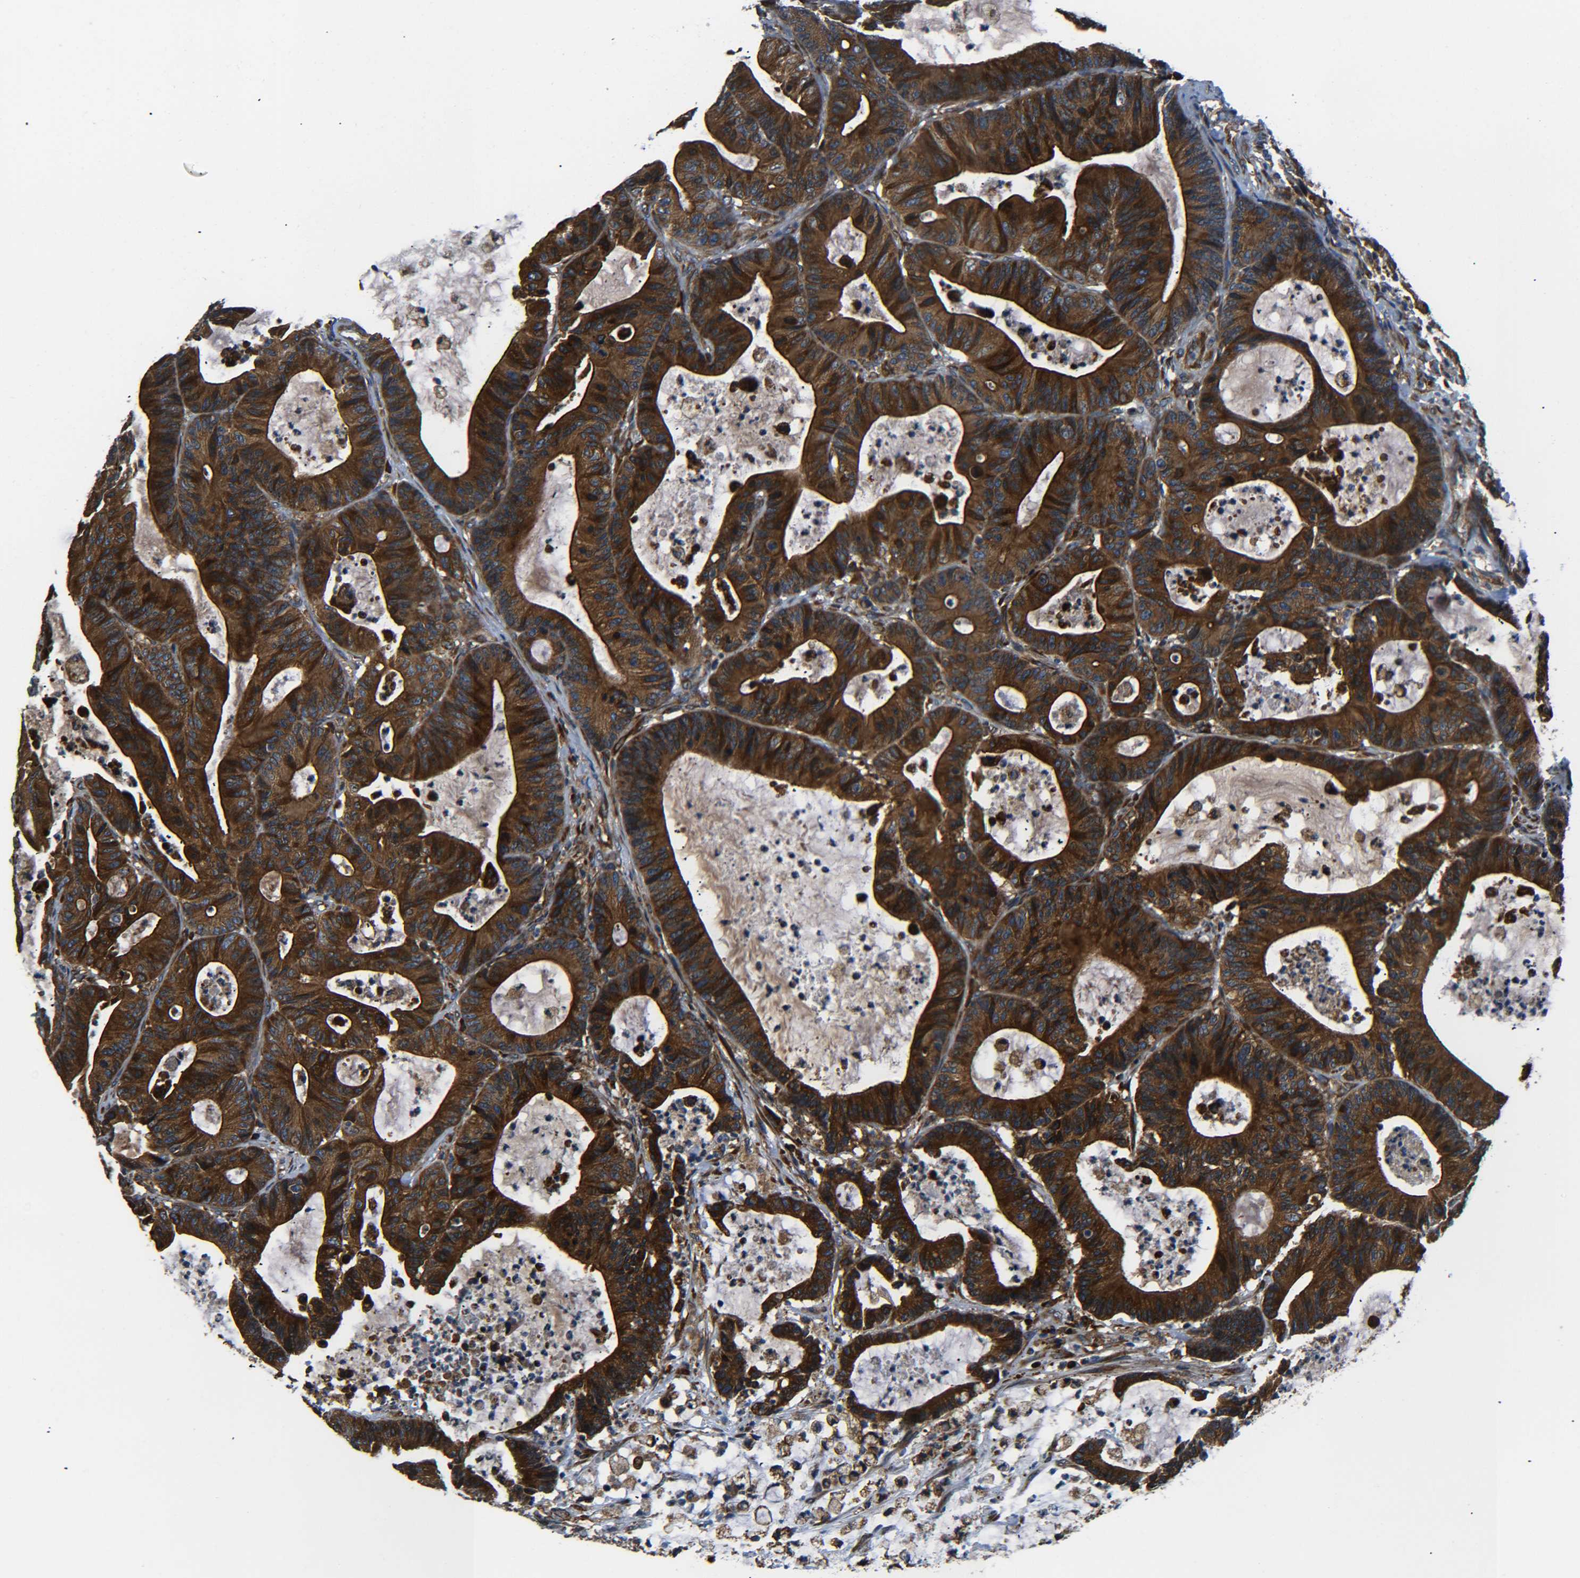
{"staining": {"intensity": "strong", "quantity": ">75%", "location": "cytoplasmic/membranous"}, "tissue": "colorectal cancer", "cell_type": "Tumor cells", "image_type": "cancer", "snomed": [{"axis": "morphology", "description": "Adenocarcinoma, NOS"}, {"axis": "topography", "description": "Colon"}], "caption": "Protein analysis of colorectal cancer (adenocarcinoma) tissue displays strong cytoplasmic/membranous staining in about >75% of tumor cells.", "gene": "PREB", "patient": {"sex": "female", "age": 84}}